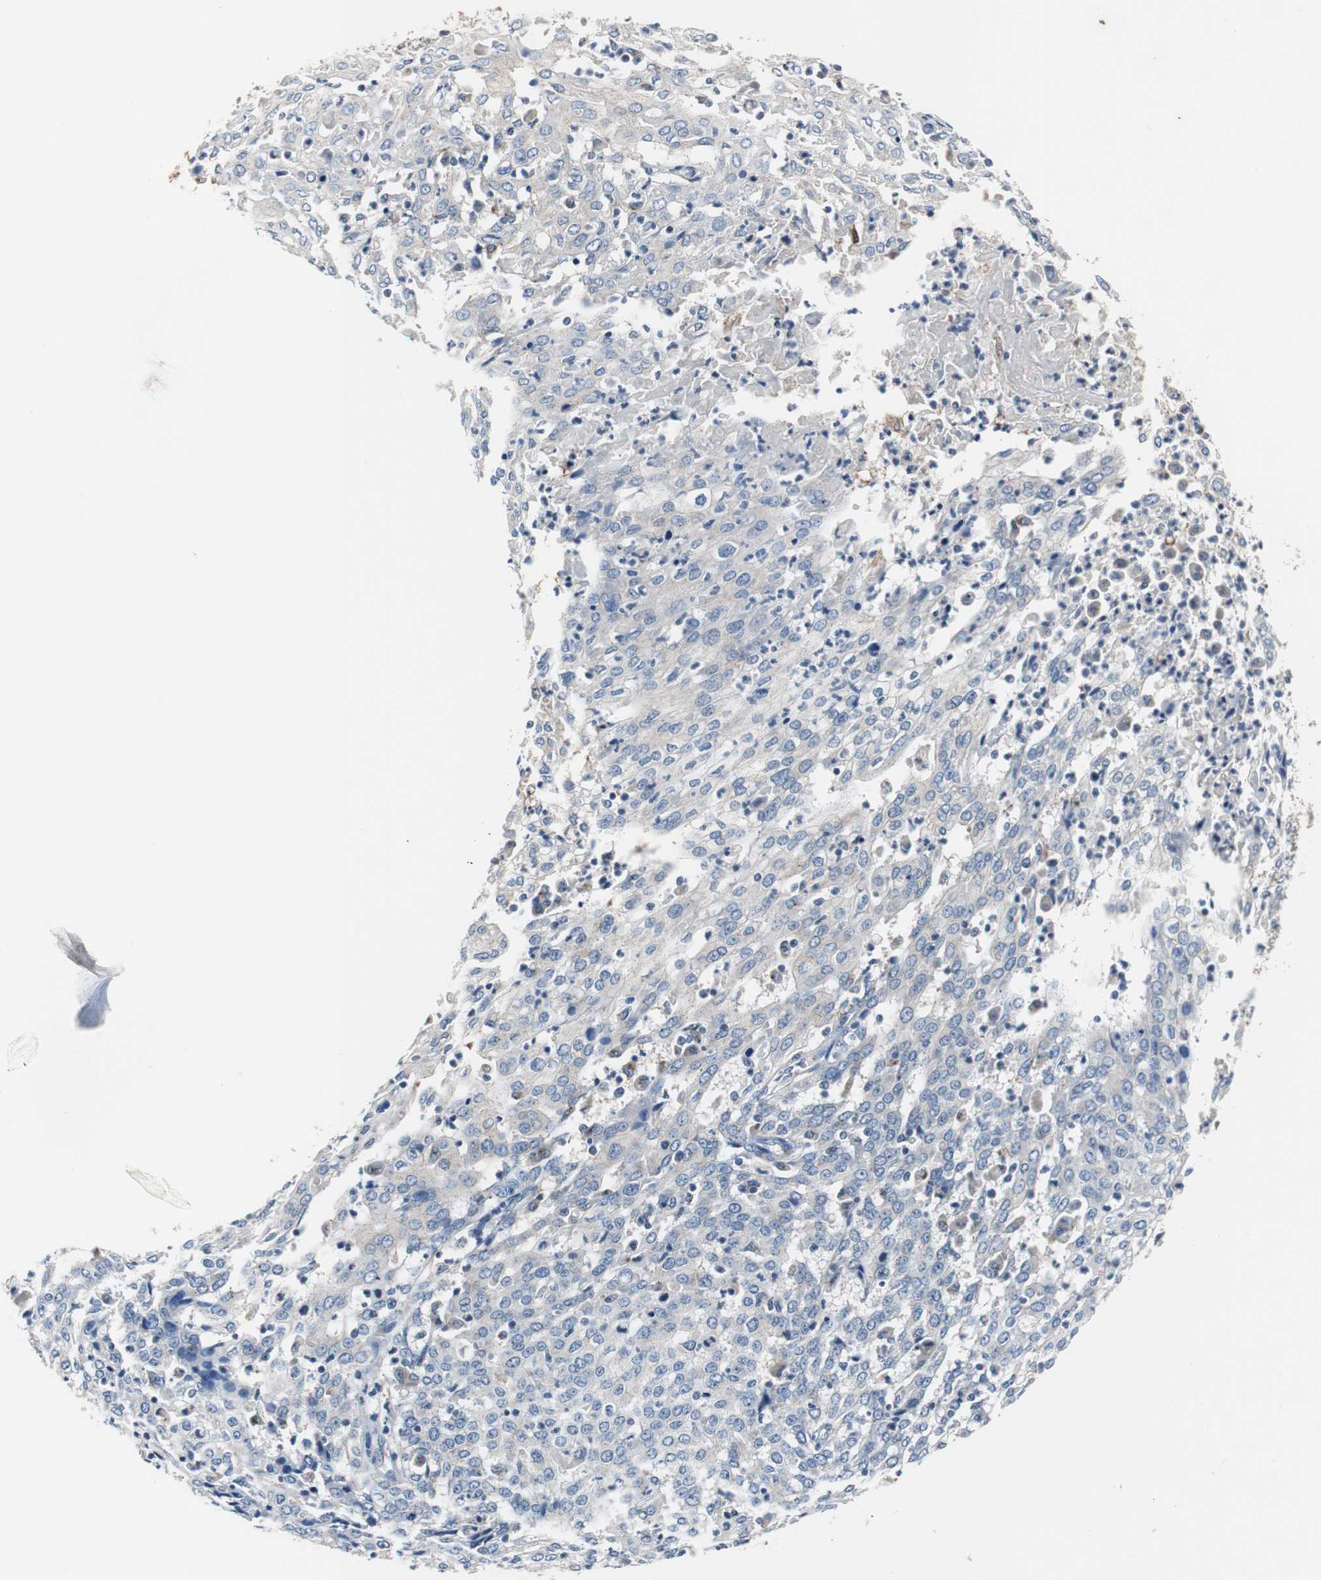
{"staining": {"intensity": "negative", "quantity": "none", "location": "none"}, "tissue": "cervical cancer", "cell_type": "Tumor cells", "image_type": "cancer", "snomed": [{"axis": "morphology", "description": "Squamous cell carcinoma, NOS"}, {"axis": "topography", "description": "Cervix"}], "caption": "Tumor cells show no significant protein positivity in cervical squamous cell carcinoma. Nuclei are stained in blue.", "gene": "CALB2", "patient": {"sex": "female", "age": 39}}